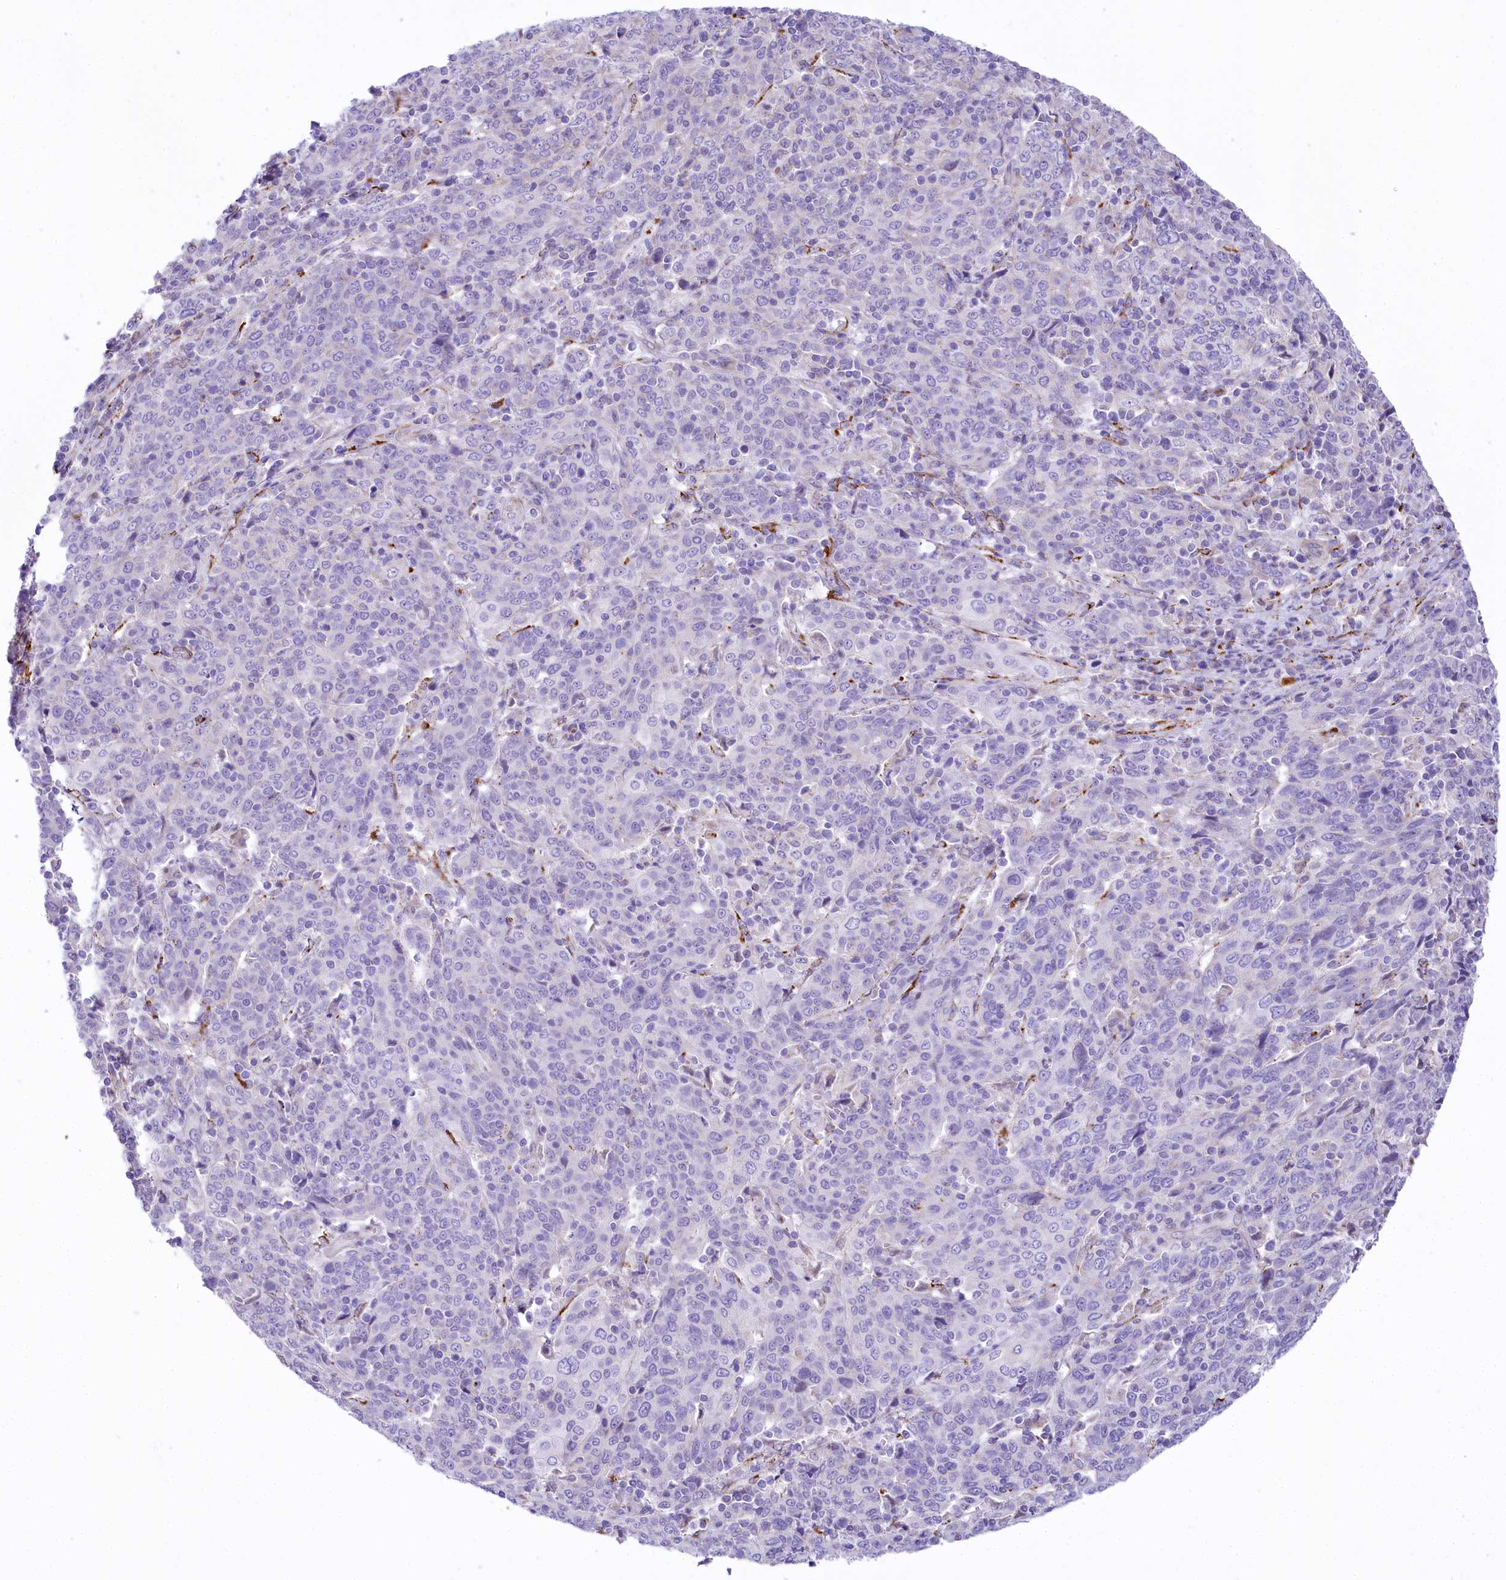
{"staining": {"intensity": "negative", "quantity": "none", "location": "none"}, "tissue": "cervical cancer", "cell_type": "Tumor cells", "image_type": "cancer", "snomed": [{"axis": "morphology", "description": "Squamous cell carcinoma, NOS"}, {"axis": "topography", "description": "Cervix"}], "caption": "Immunohistochemistry (IHC) photomicrograph of human cervical cancer (squamous cell carcinoma) stained for a protein (brown), which displays no staining in tumor cells.", "gene": "PPIP5K2", "patient": {"sex": "female", "age": 67}}